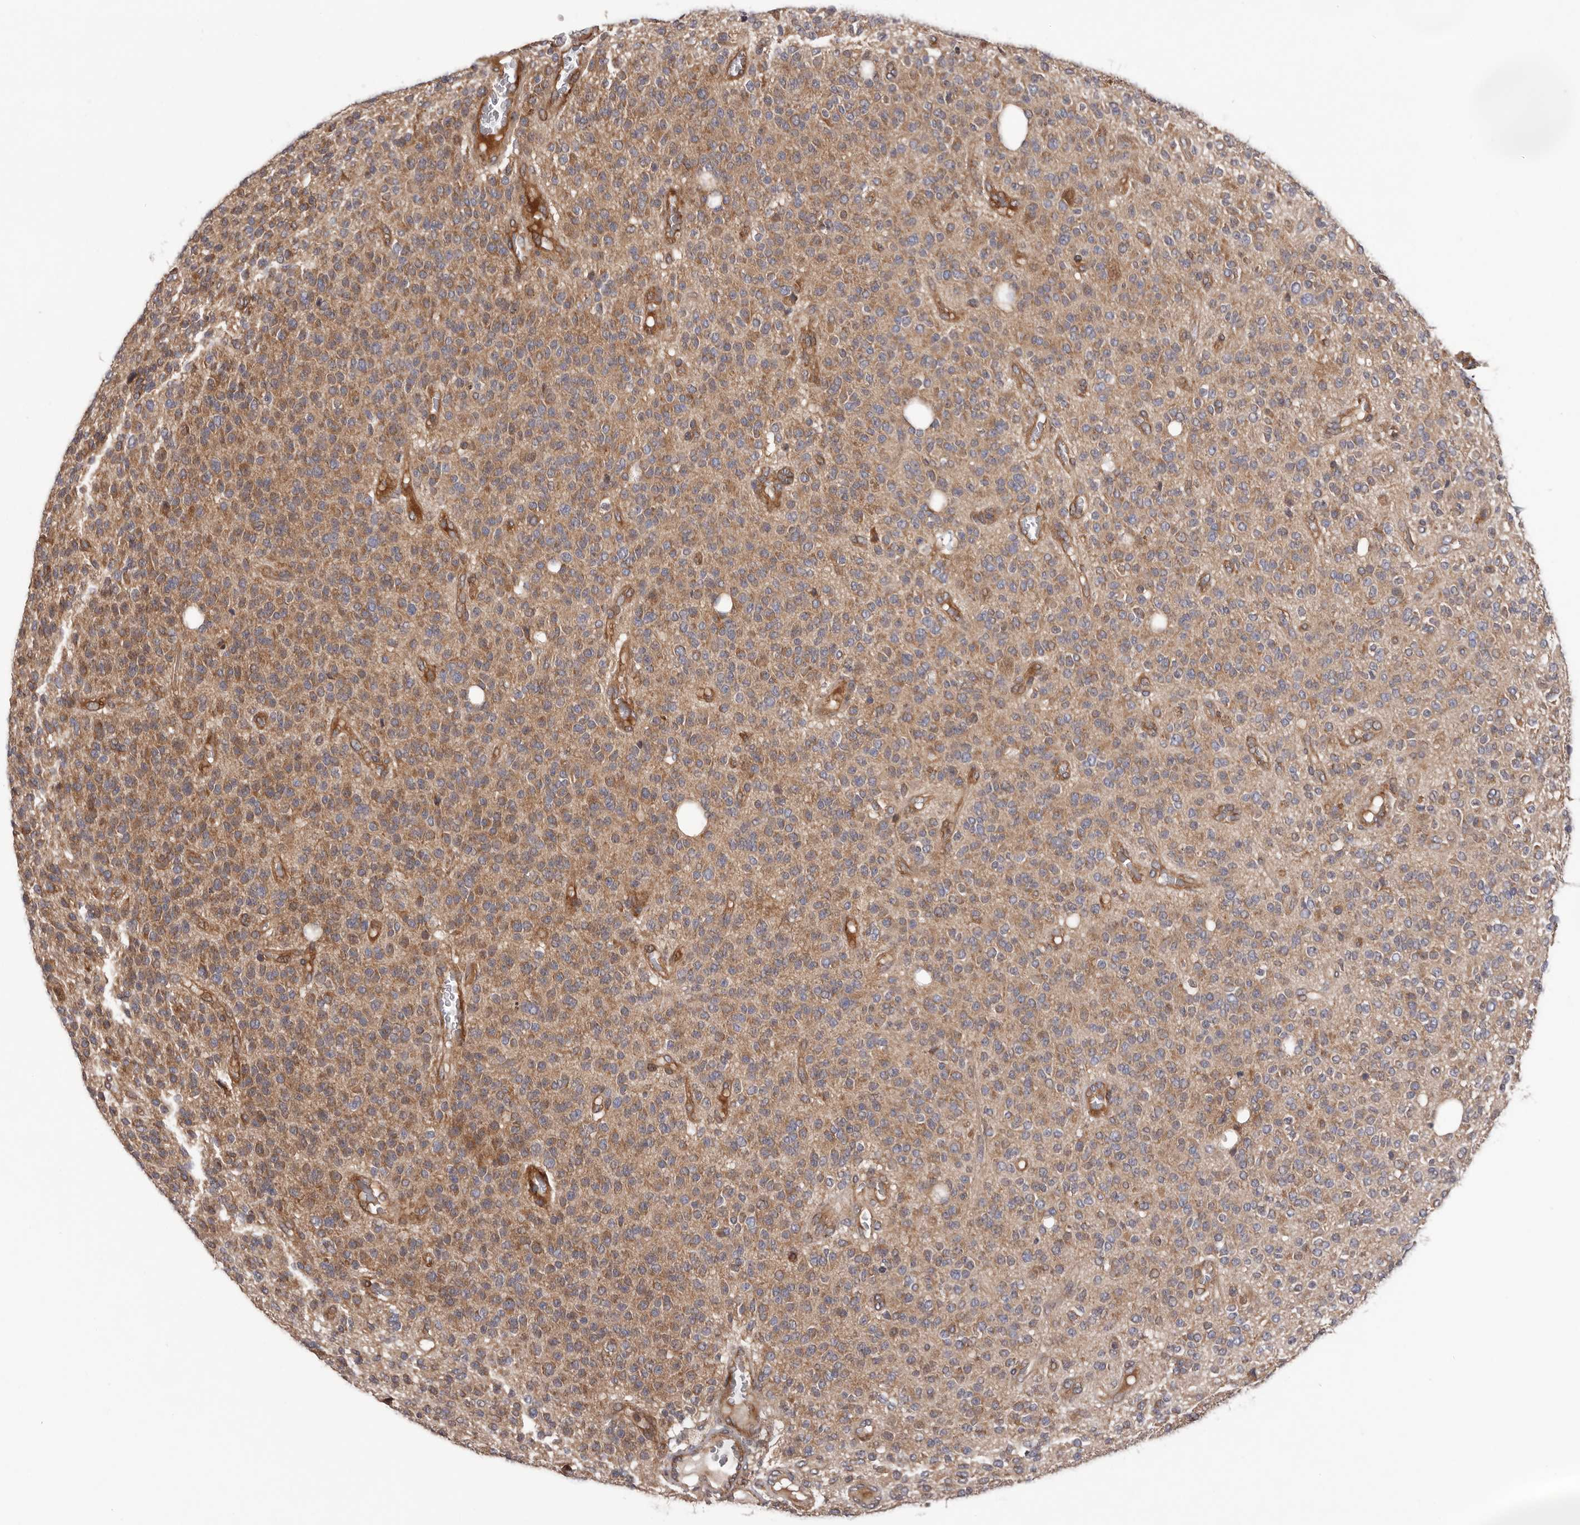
{"staining": {"intensity": "moderate", "quantity": ">75%", "location": "cytoplasmic/membranous"}, "tissue": "glioma", "cell_type": "Tumor cells", "image_type": "cancer", "snomed": [{"axis": "morphology", "description": "Glioma, malignant, High grade"}, {"axis": "topography", "description": "Brain"}], "caption": "DAB immunohistochemical staining of malignant high-grade glioma reveals moderate cytoplasmic/membranous protein staining in approximately >75% of tumor cells.", "gene": "VPS37A", "patient": {"sex": "male", "age": 34}}